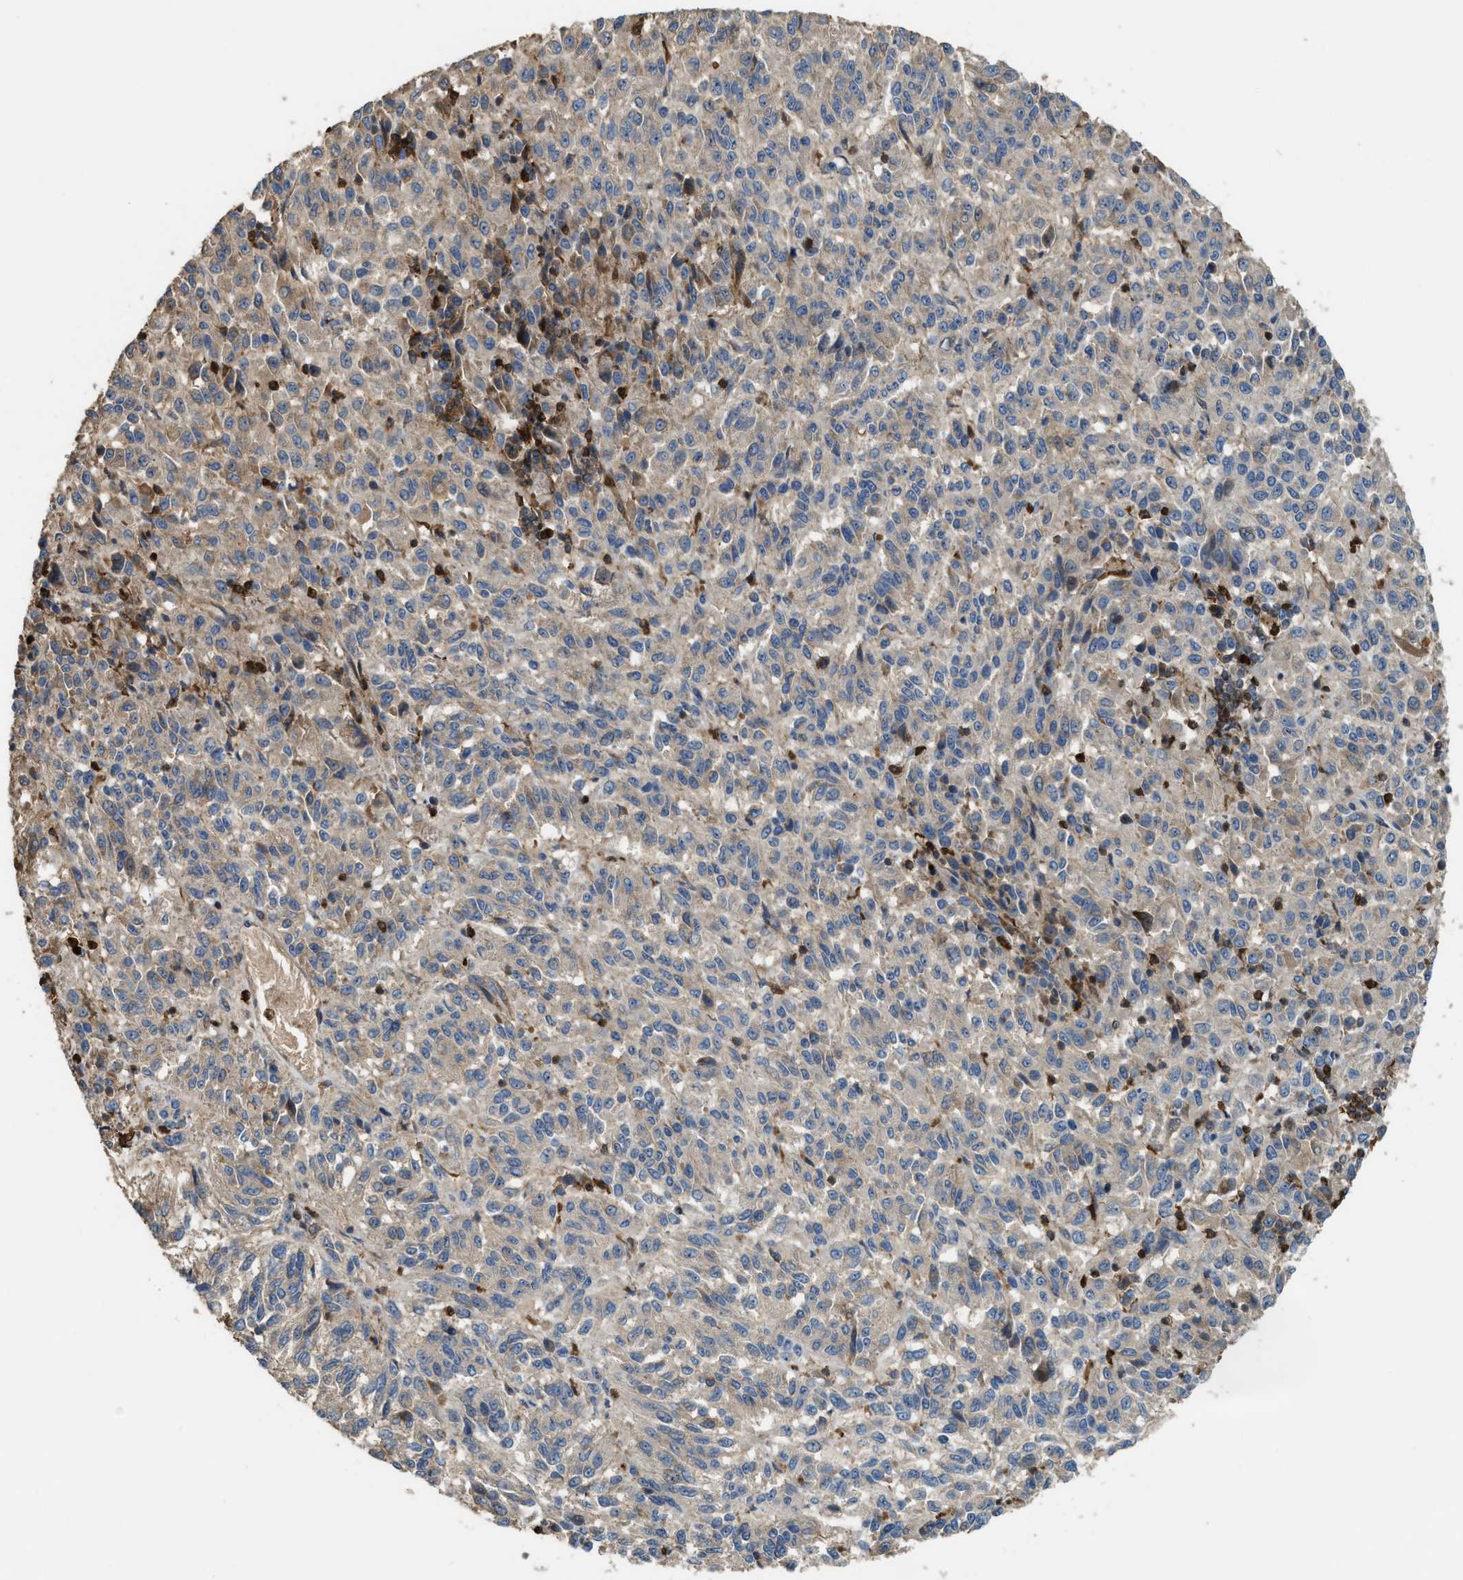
{"staining": {"intensity": "weak", "quantity": "<25%", "location": "cytoplasmic/membranous"}, "tissue": "melanoma", "cell_type": "Tumor cells", "image_type": "cancer", "snomed": [{"axis": "morphology", "description": "Malignant melanoma, Metastatic site"}, {"axis": "topography", "description": "Lung"}], "caption": "This is a image of IHC staining of malignant melanoma (metastatic site), which shows no expression in tumor cells.", "gene": "SERPINB5", "patient": {"sex": "male", "age": 64}}